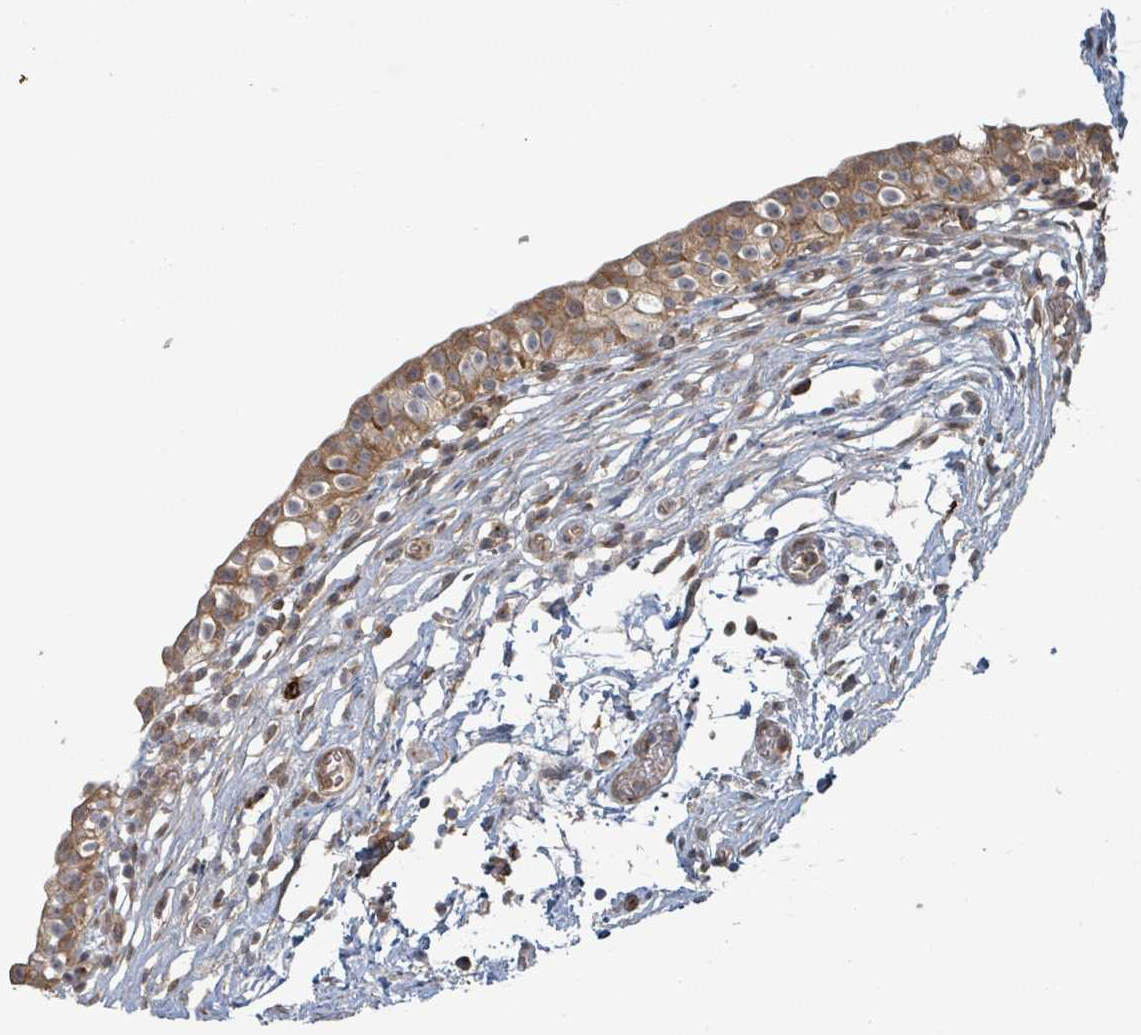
{"staining": {"intensity": "moderate", "quantity": ">75%", "location": "cytoplasmic/membranous"}, "tissue": "urinary bladder", "cell_type": "Urothelial cells", "image_type": "normal", "snomed": [{"axis": "morphology", "description": "Normal tissue, NOS"}, {"axis": "topography", "description": "Urinary bladder"}, {"axis": "topography", "description": "Peripheral nerve tissue"}], "caption": "About >75% of urothelial cells in normal human urinary bladder show moderate cytoplasmic/membranous protein positivity as visualized by brown immunohistochemical staining.", "gene": "OR51E1", "patient": {"sex": "male", "age": 55}}